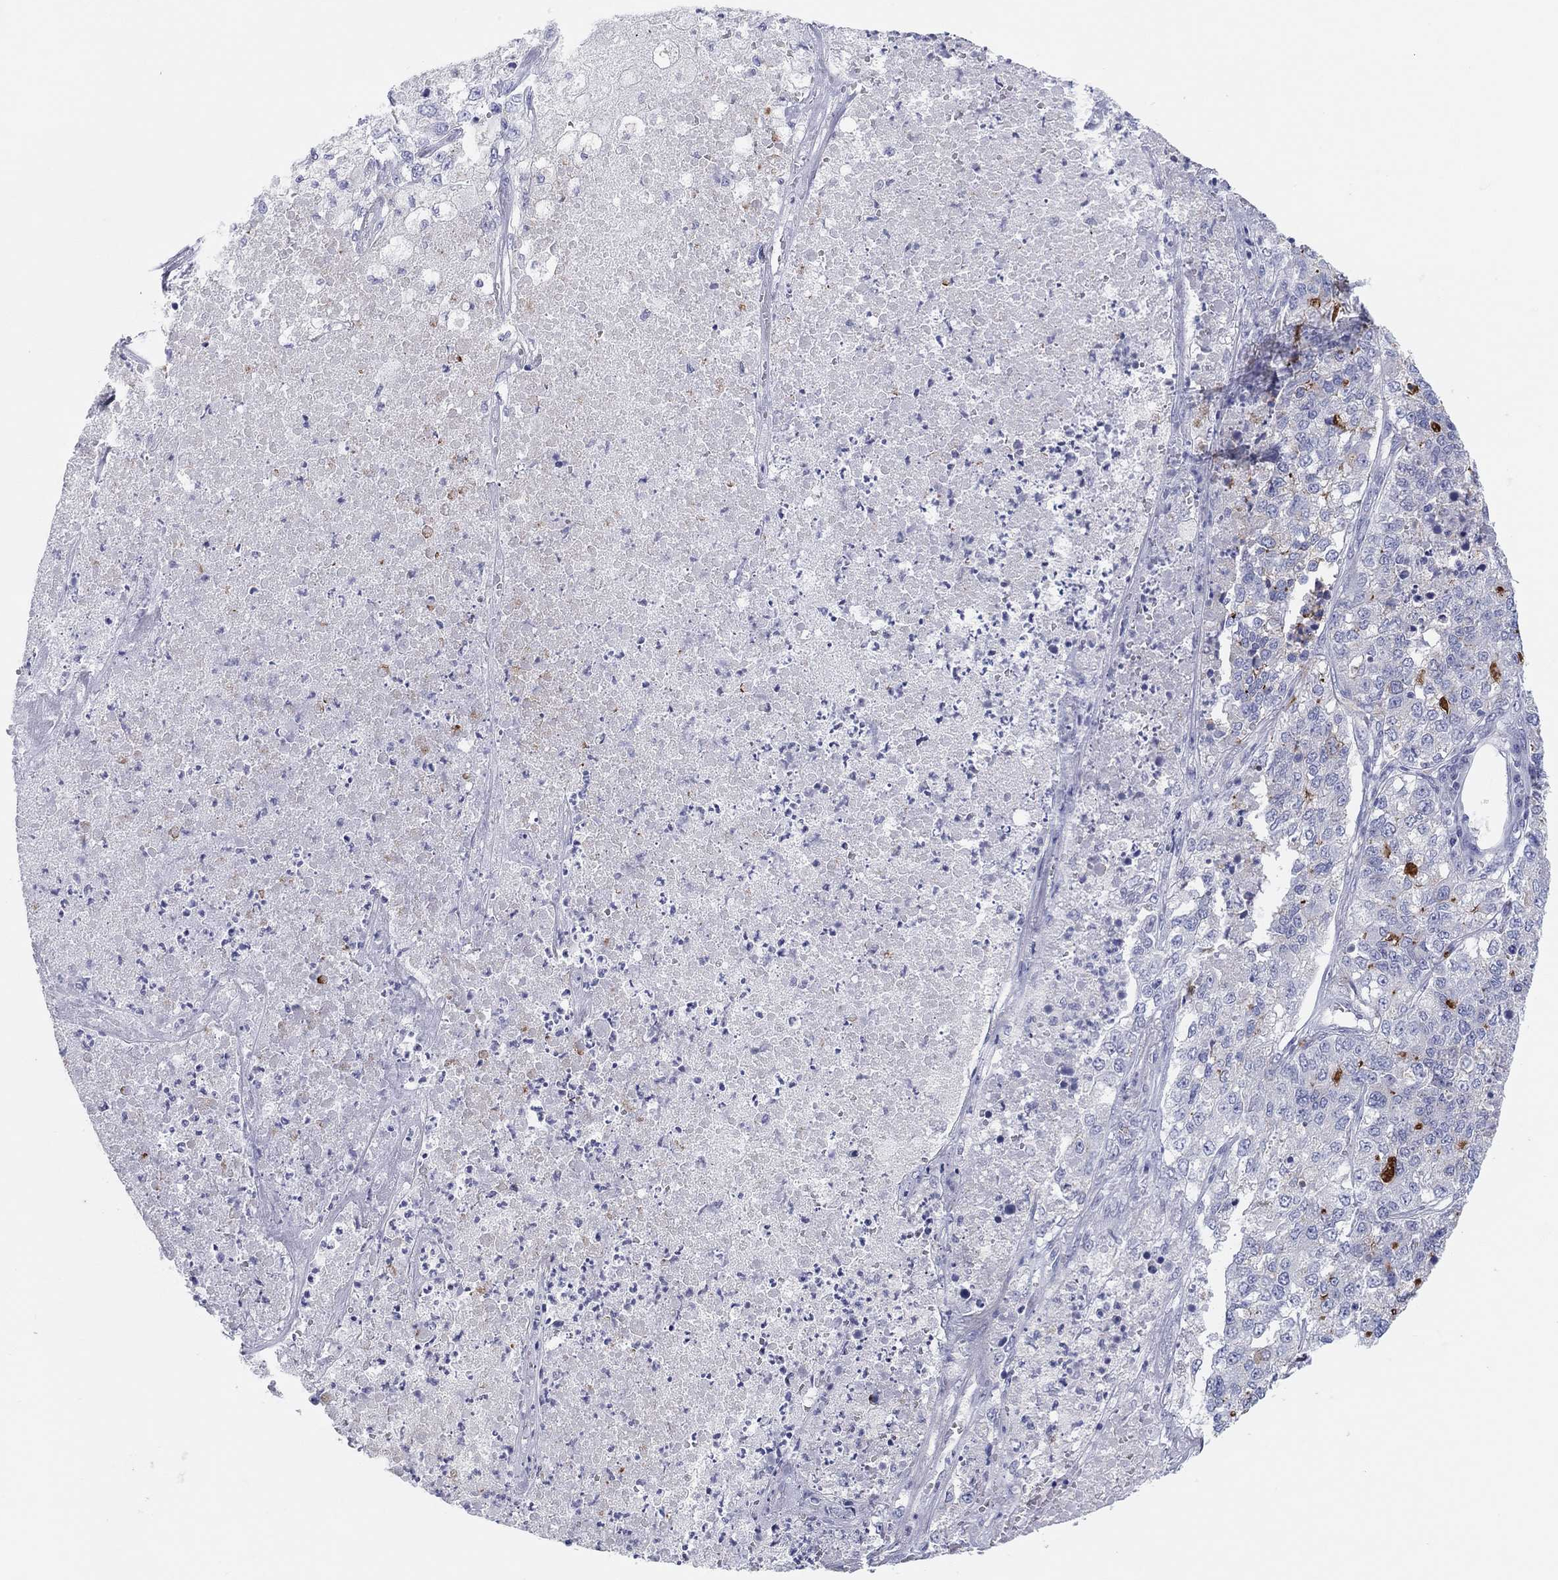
{"staining": {"intensity": "negative", "quantity": "none", "location": "none"}, "tissue": "lung cancer", "cell_type": "Tumor cells", "image_type": "cancer", "snomed": [{"axis": "morphology", "description": "Adenocarcinoma, NOS"}, {"axis": "topography", "description": "Lung"}], "caption": "A high-resolution histopathology image shows IHC staining of lung adenocarcinoma, which reveals no significant positivity in tumor cells. (DAB immunohistochemistry (IHC) visualized using brightfield microscopy, high magnification).", "gene": "CPNE6", "patient": {"sex": "male", "age": 49}}